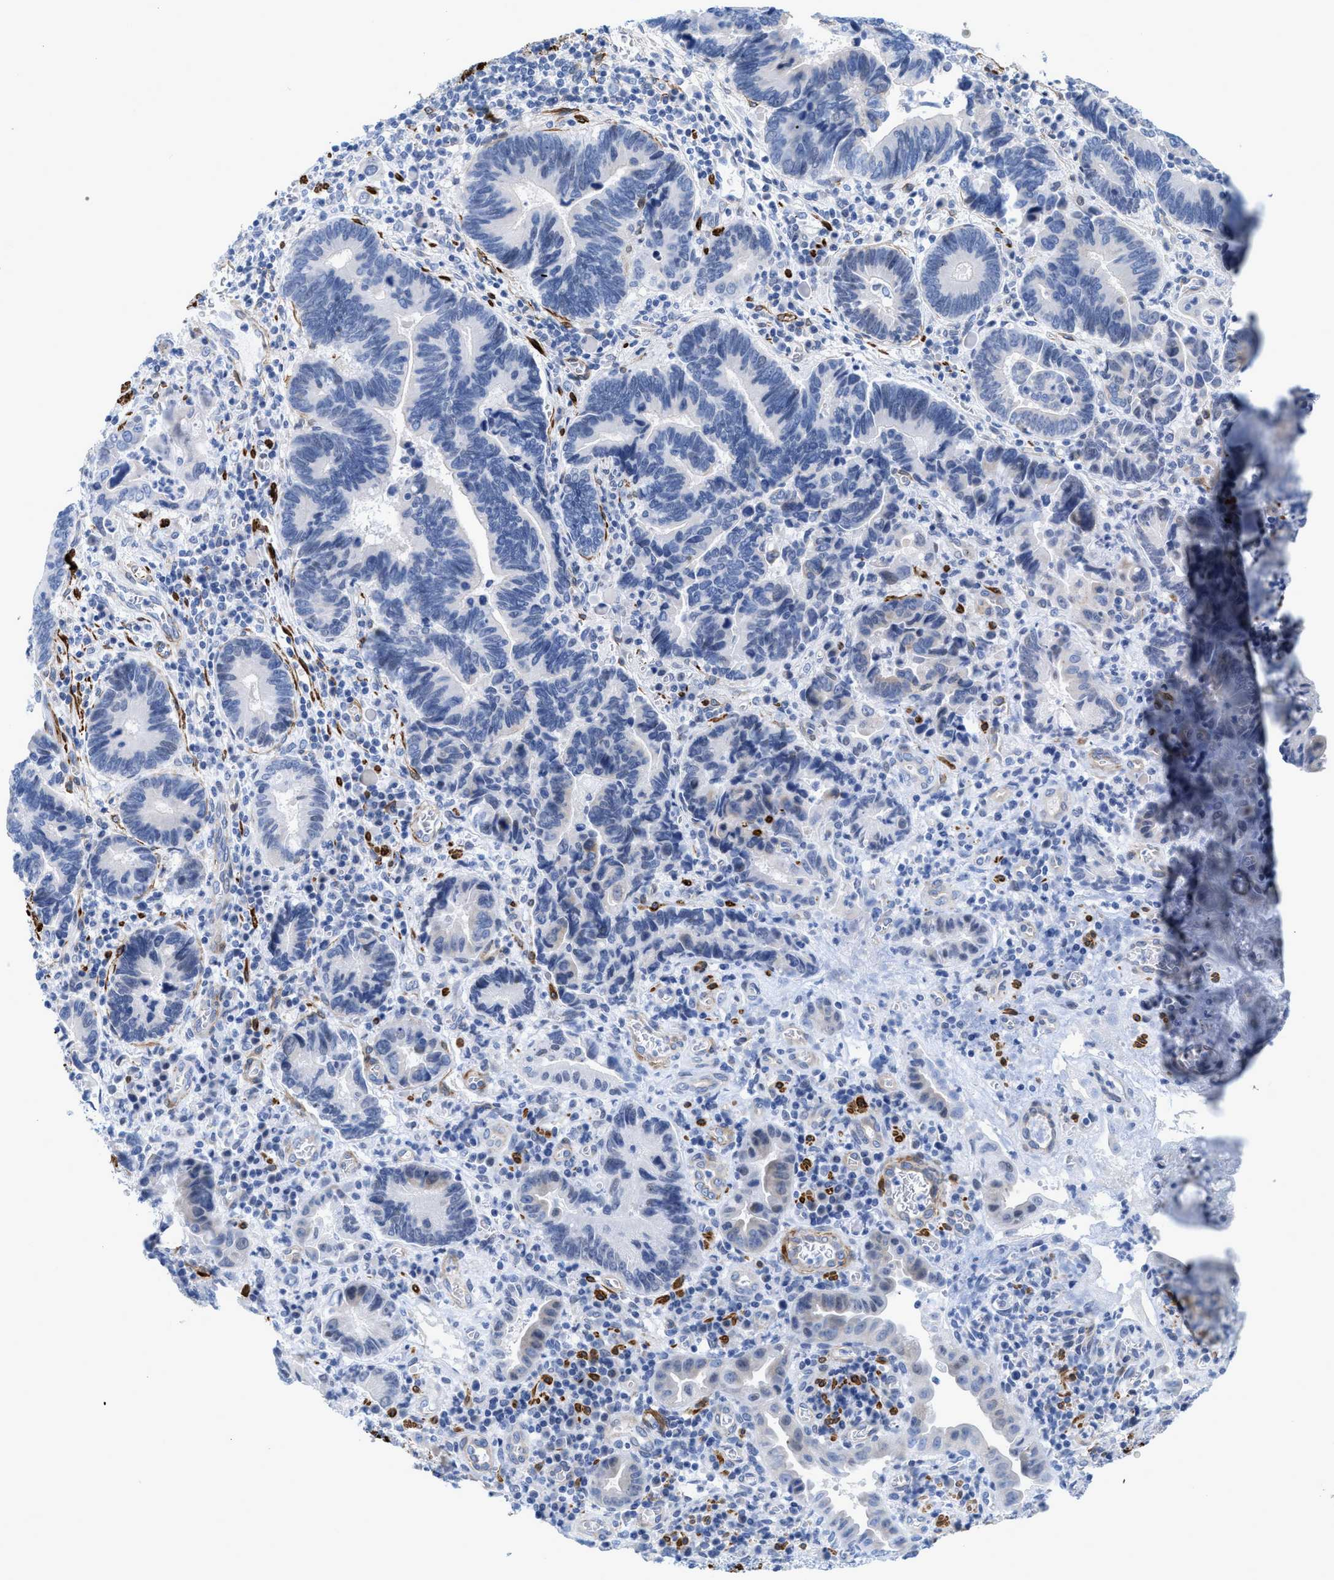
{"staining": {"intensity": "negative", "quantity": "none", "location": "none"}, "tissue": "pancreatic cancer", "cell_type": "Tumor cells", "image_type": "cancer", "snomed": [{"axis": "morphology", "description": "Adenocarcinoma, NOS"}, {"axis": "topography", "description": "Pancreas"}], "caption": "Tumor cells show no significant expression in pancreatic cancer (adenocarcinoma).", "gene": "TAGLN", "patient": {"sex": "female", "age": 70}}